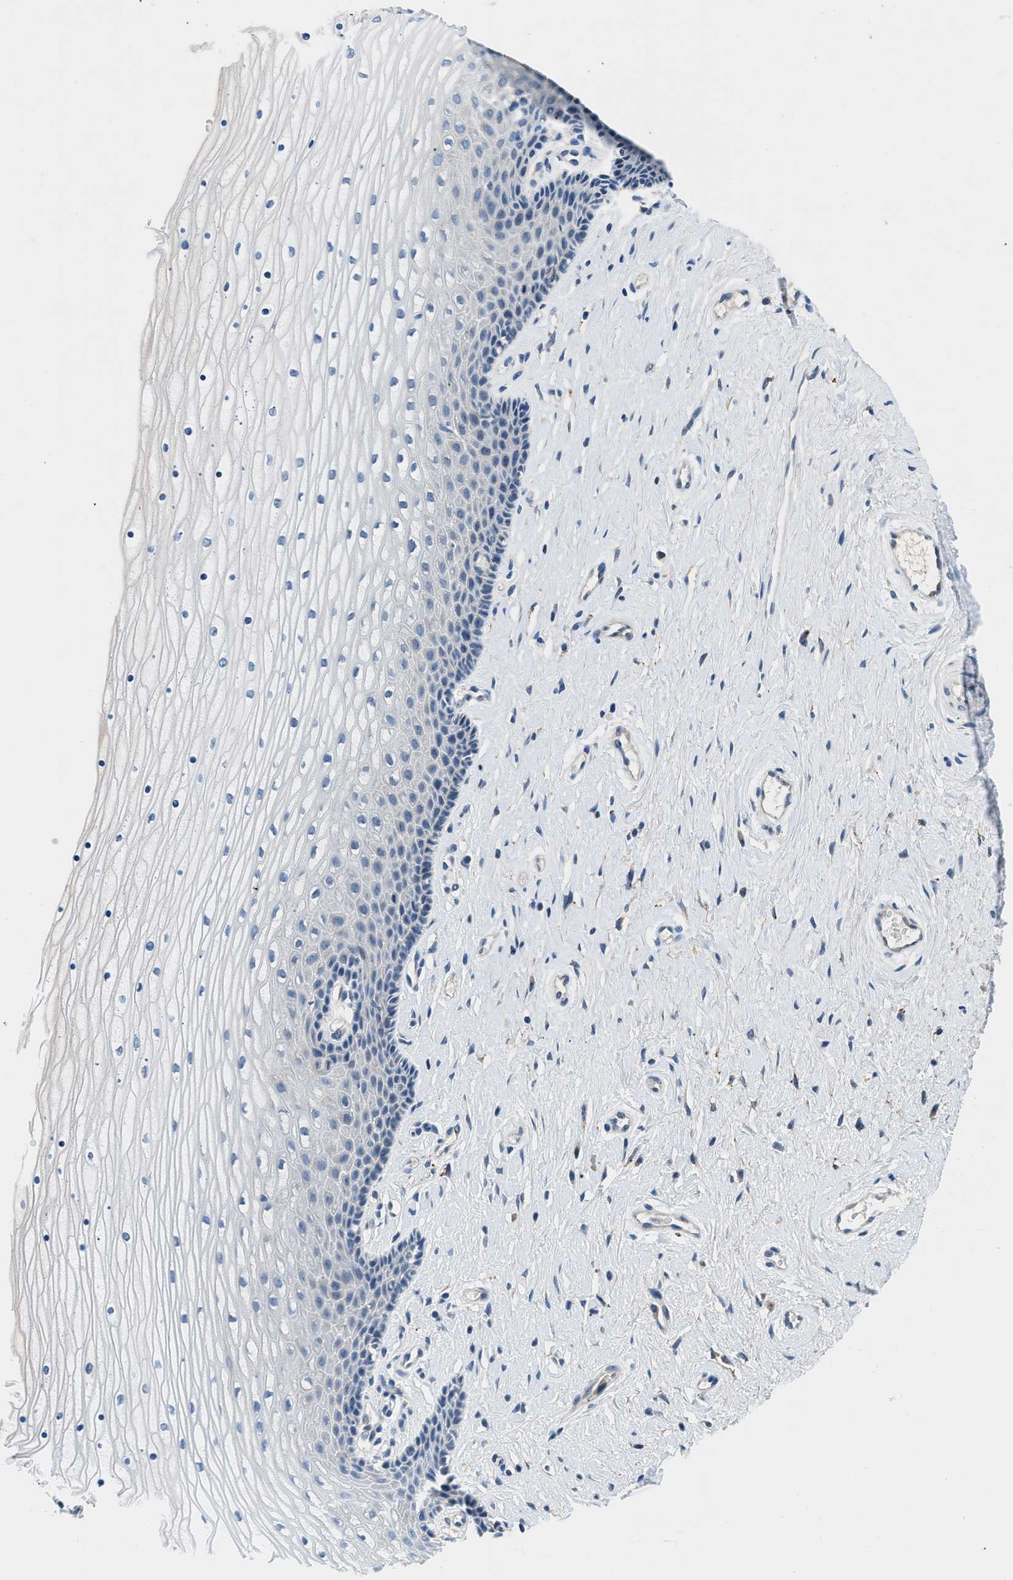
{"staining": {"intensity": "negative", "quantity": "none", "location": "none"}, "tissue": "cervix", "cell_type": "Squamous epithelial cells", "image_type": "normal", "snomed": [{"axis": "morphology", "description": "Normal tissue, NOS"}, {"axis": "topography", "description": "Cervix"}], "caption": "The micrograph demonstrates no significant staining in squamous epithelial cells of cervix.", "gene": "ADGRE3", "patient": {"sex": "female", "age": 39}}